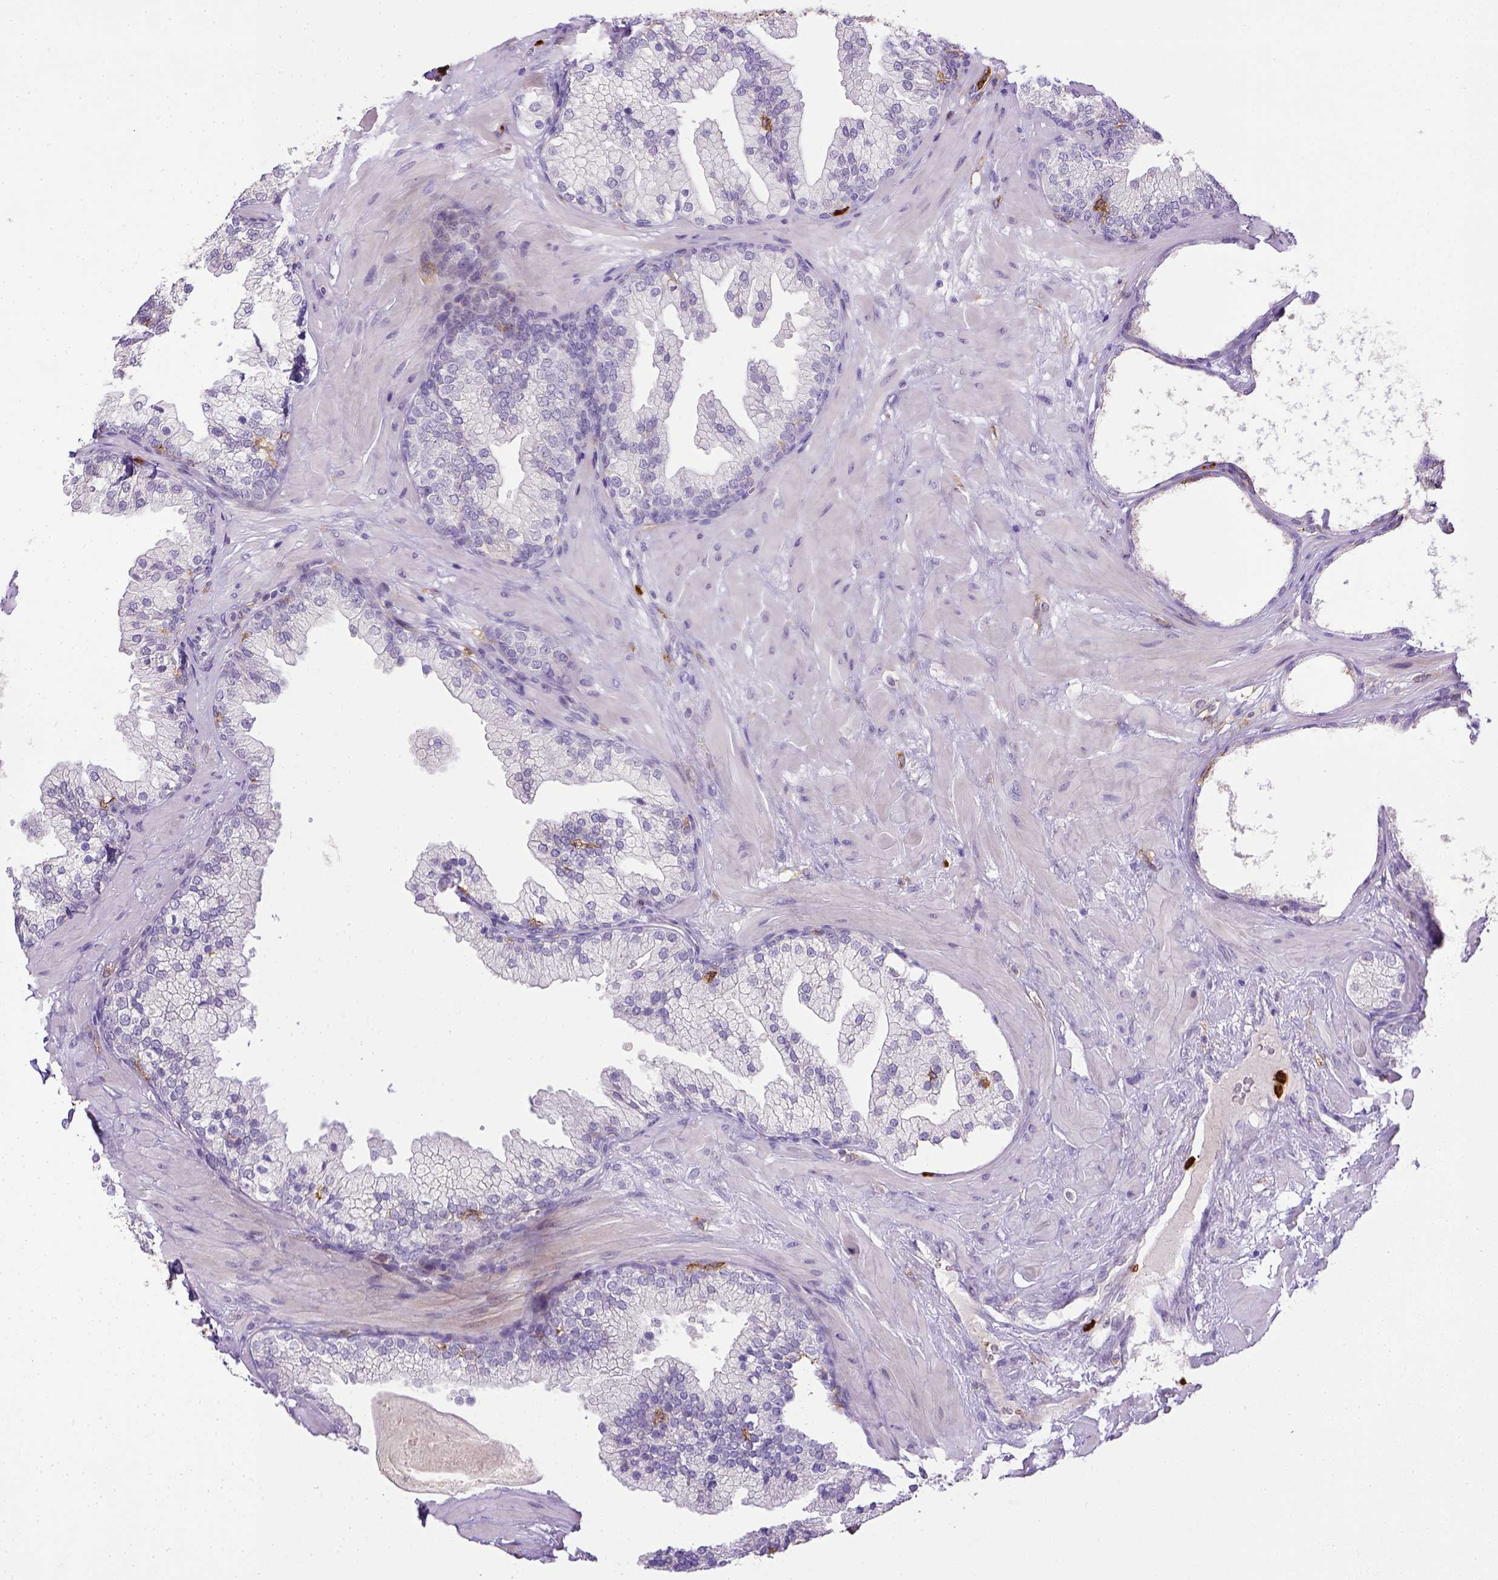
{"staining": {"intensity": "negative", "quantity": "none", "location": "none"}, "tissue": "prostate", "cell_type": "Glandular cells", "image_type": "normal", "snomed": [{"axis": "morphology", "description": "Normal tissue, NOS"}, {"axis": "topography", "description": "Prostate"}, {"axis": "topography", "description": "Peripheral nerve tissue"}], "caption": "Photomicrograph shows no significant protein staining in glandular cells of unremarkable prostate. (DAB immunohistochemistry, high magnification).", "gene": "ITGAM", "patient": {"sex": "male", "age": 61}}